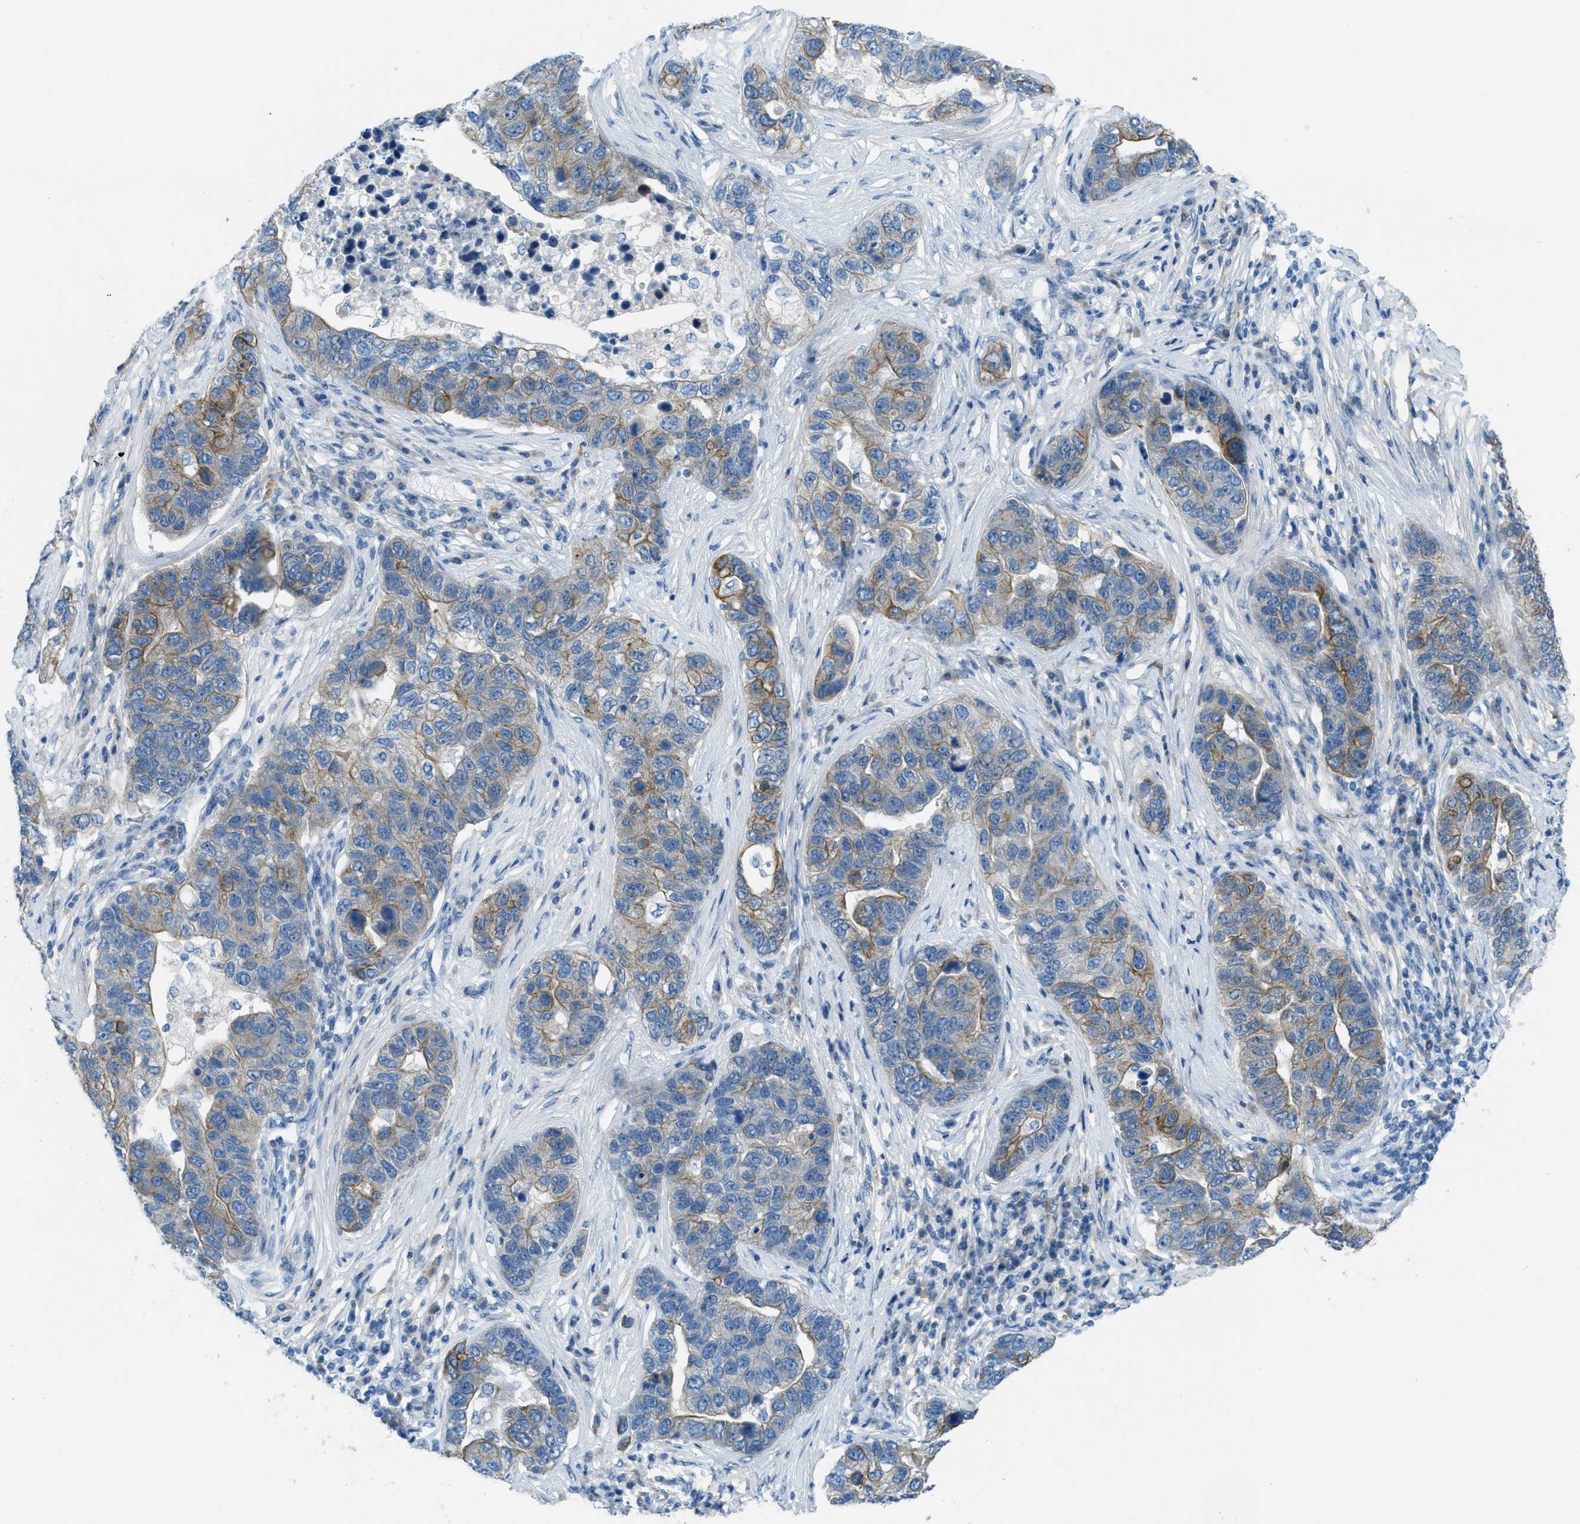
{"staining": {"intensity": "weak", "quantity": "25%-75%", "location": "cytoplasmic/membranous"}, "tissue": "pancreatic cancer", "cell_type": "Tumor cells", "image_type": "cancer", "snomed": [{"axis": "morphology", "description": "Adenocarcinoma, NOS"}, {"axis": "topography", "description": "Pancreas"}], "caption": "A high-resolution histopathology image shows immunohistochemistry staining of pancreatic cancer, which reveals weak cytoplasmic/membranous staining in about 25%-75% of tumor cells.", "gene": "KLHL8", "patient": {"sex": "female", "age": 61}}